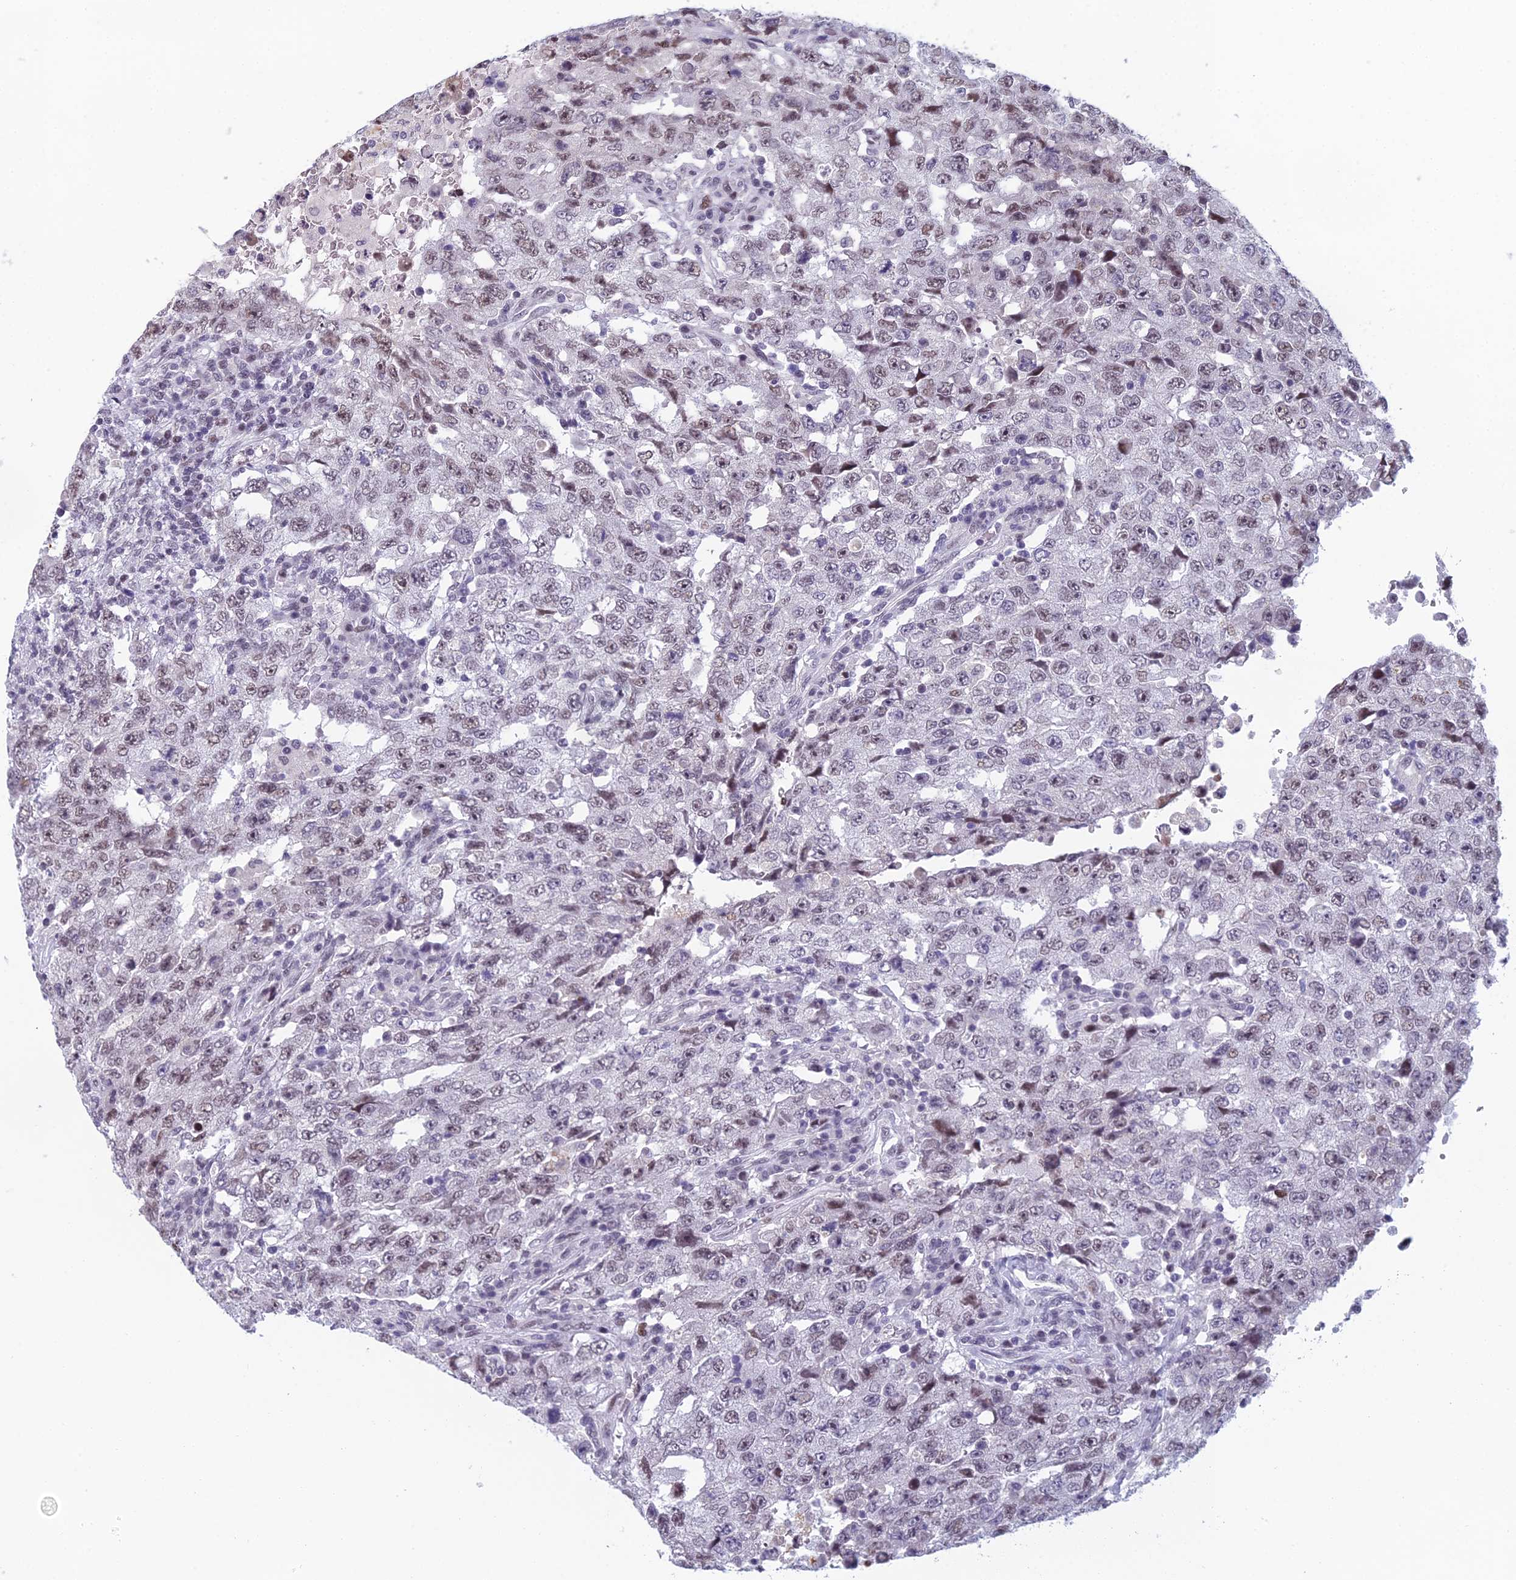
{"staining": {"intensity": "weak", "quantity": ">75%", "location": "nuclear"}, "tissue": "testis cancer", "cell_type": "Tumor cells", "image_type": "cancer", "snomed": [{"axis": "morphology", "description": "Carcinoma, Embryonal, NOS"}, {"axis": "topography", "description": "Testis"}], "caption": "Embryonal carcinoma (testis) stained with DAB immunohistochemistry demonstrates low levels of weak nuclear positivity in approximately >75% of tumor cells.", "gene": "RGS17", "patient": {"sex": "male", "age": 26}}